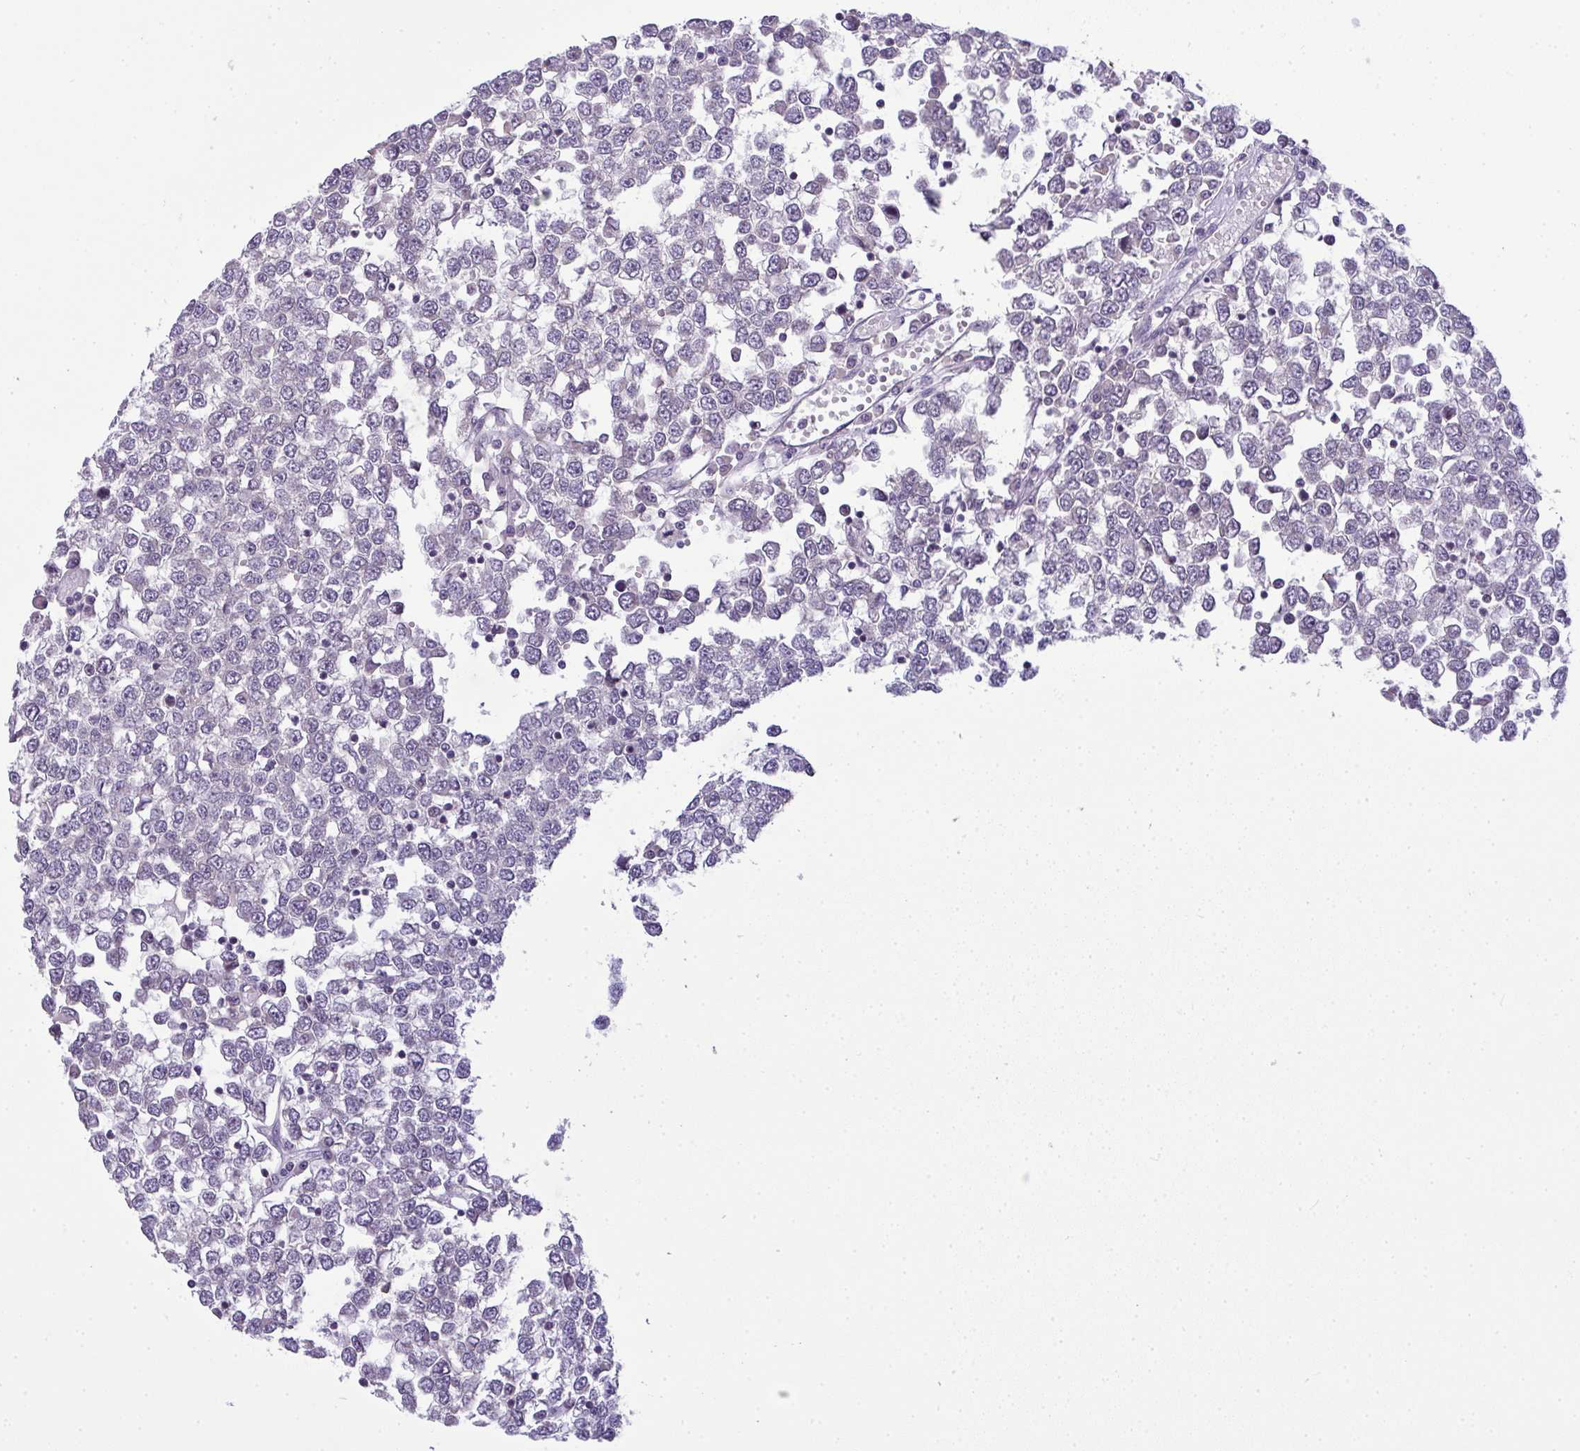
{"staining": {"intensity": "negative", "quantity": "none", "location": "none"}, "tissue": "testis cancer", "cell_type": "Tumor cells", "image_type": "cancer", "snomed": [{"axis": "morphology", "description": "Seminoma, NOS"}, {"axis": "topography", "description": "Testis"}], "caption": "Tumor cells show no significant protein positivity in testis seminoma.", "gene": "NT5C1A", "patient": {"sex": "male", "age": 65}}